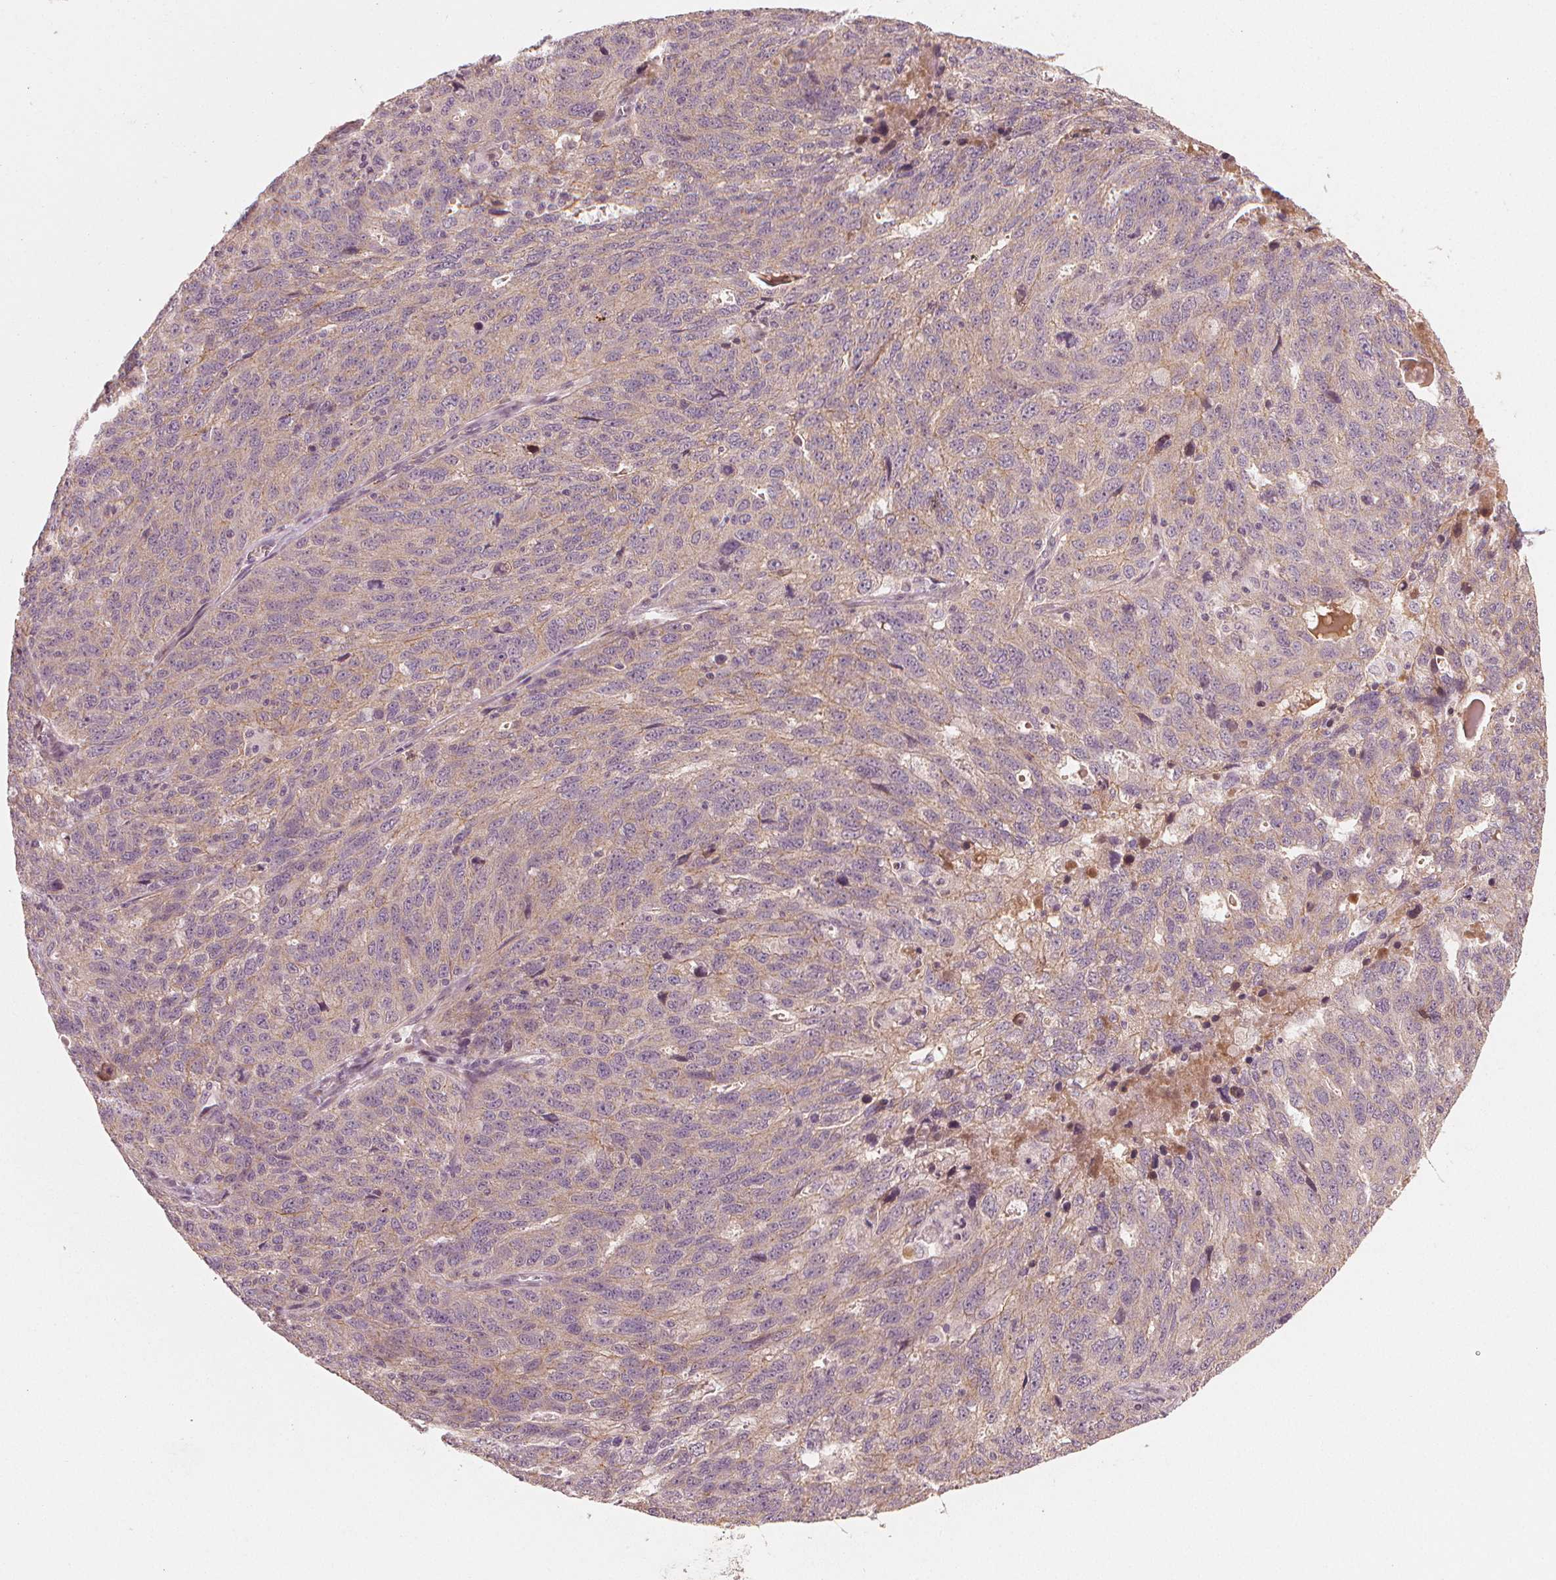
{"staining": {"intensity": "negative", "quantity": "none", "location": "none"}, "tissue": "ovarian cancer", "cell_type": "Tumor cells", "image_type": "cancer", "snomed": [{"axis": "morphology", "description": "Cystadenocarcinoma, serous, NOS"}, {"axis": "topography", "description": "Ovary"}], "caption": "This histopathology image is of ovarian cancer stained with immunohistochemistry to label a protein in brown with the nuclei are counter-stained blue. There is no expression in tumor cells. (DAB (3,3'-diaminobenzidine) immunohistochemistry visualized using brightfield microscopy, high magnification).", "gene": "CLBA1", "patient": {"sex": "female", "age": 71}}